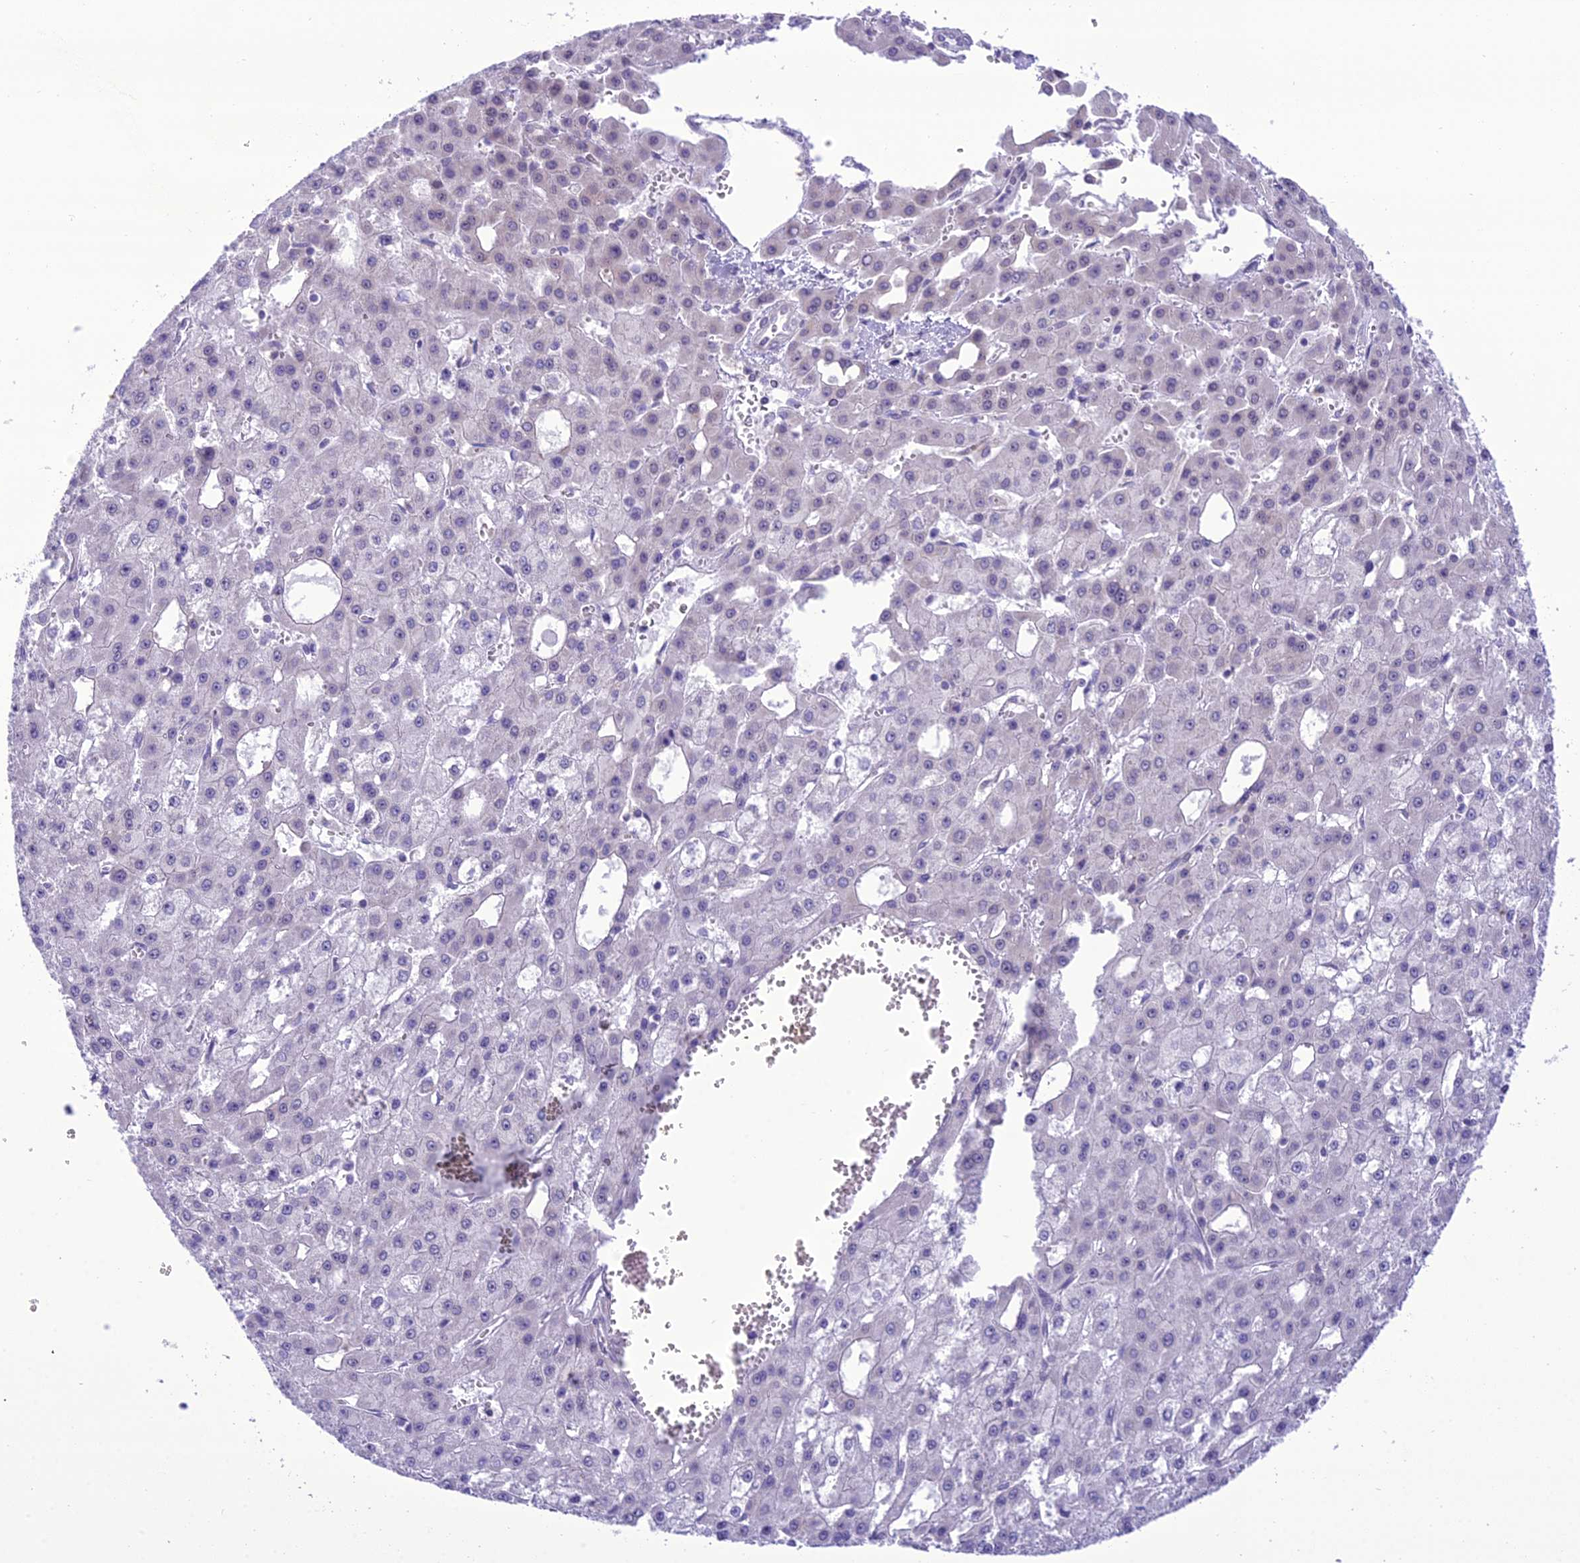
{"staining": {"intensity": "negative", "quantity": "none", "location": "none"}, "tissue": "liver cancer", "cell_type": "Tumor cells", "image_type": "cancer", "snomed": [{"axis": "morphology", "description": "Carcinoma, Hepatocellular, NOS"}, {"axis": "topography", "description": "Liver"}], "caption": "DAB (3,3'-diaminobenzidine) immunohistochemical staining of human liver cancer (hepatocellular carcinoma) reveals no significant staining in tumor cells.", "gene": "B9D2", "patient": {"sex": "male", "age": 47}}